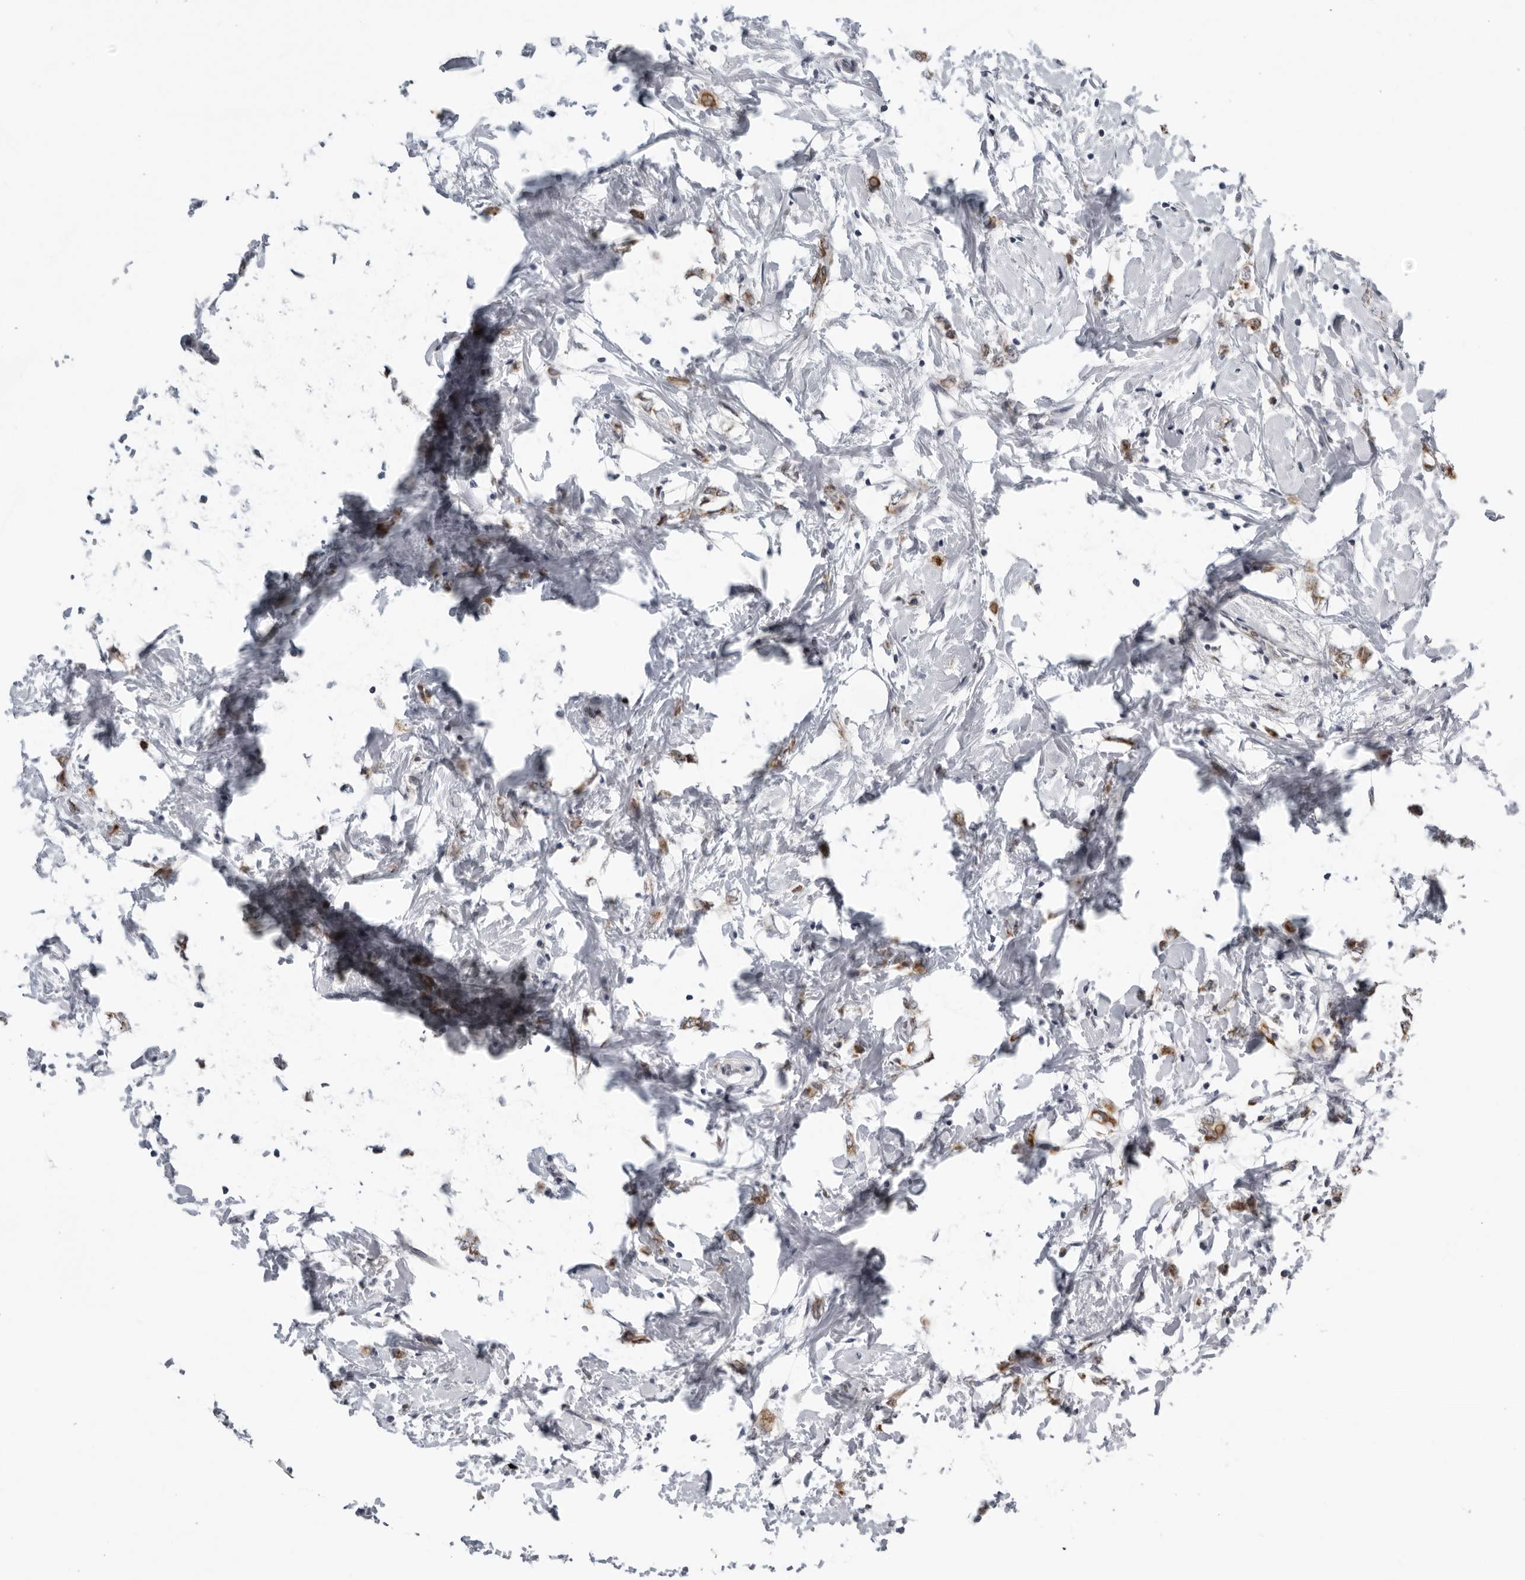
{"staining": {"intensity": "moderate", "quantity": ">75%", "location": "cytoplasmic/membranous"}, "tissue": "breast cancer", "cell_type": "Tumor cells", "image_type": "cancer", "snomed": [{"axis": "morphology", "description": "Normal tissue, NOS"}, {"axis": "morphology", "description": "Lobular carcinoma"}, {"axis": "topography", "description": "Breast"}], "caption": "Immunohistochemical staining of breast lobular carcinoma displays moderate cytoplasmic/membranous protein positivity in about >75% of tumor cells. (IHC, brightfield microscopy, high magnification).", "gene": "CPT2", "patient": {"sex": "female", "age": 47}}